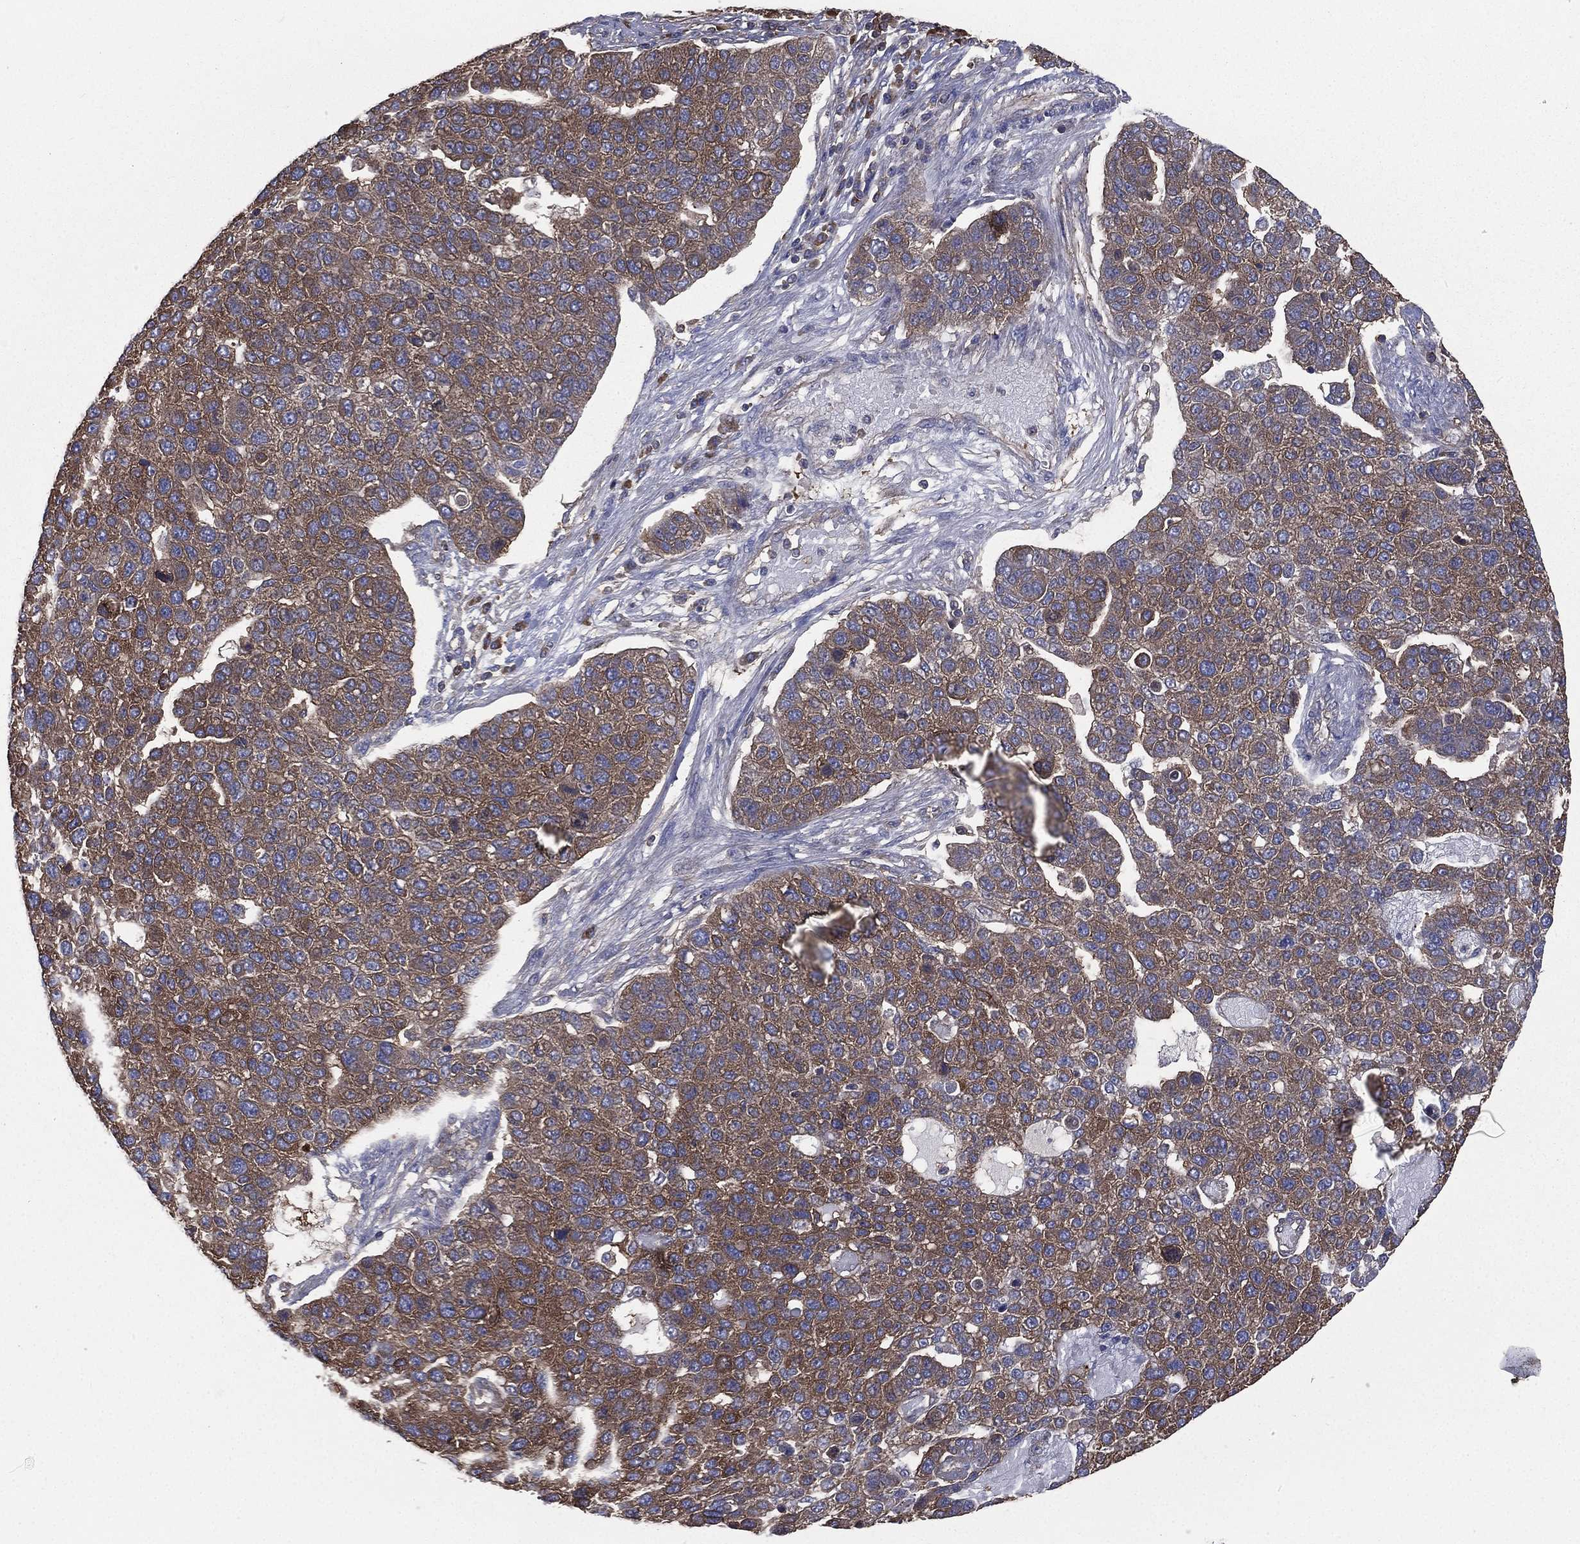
{"staining": {"intensity": "moderate", "quantity": ">75%", "location": "cytoplasmic/membranous"}, "tissue": "pancreatic cancer", "cell_type": "Tumor cells", "image_type": "cancer", "snomed": [{"axis": "morphology", "description": "Adenocarcinoma, NOS"}, {"axis": "topography", "description": "Pancreas"}], "caption": "Pancreatic adenocarcinoma was stained to show a protein in brown. There is medium levels of moderate cytoplasmic/membranous staining in approximately >75% of tumor cells.", "gene": "SARS1", "patient": {"sex": "female", "age": 61}}